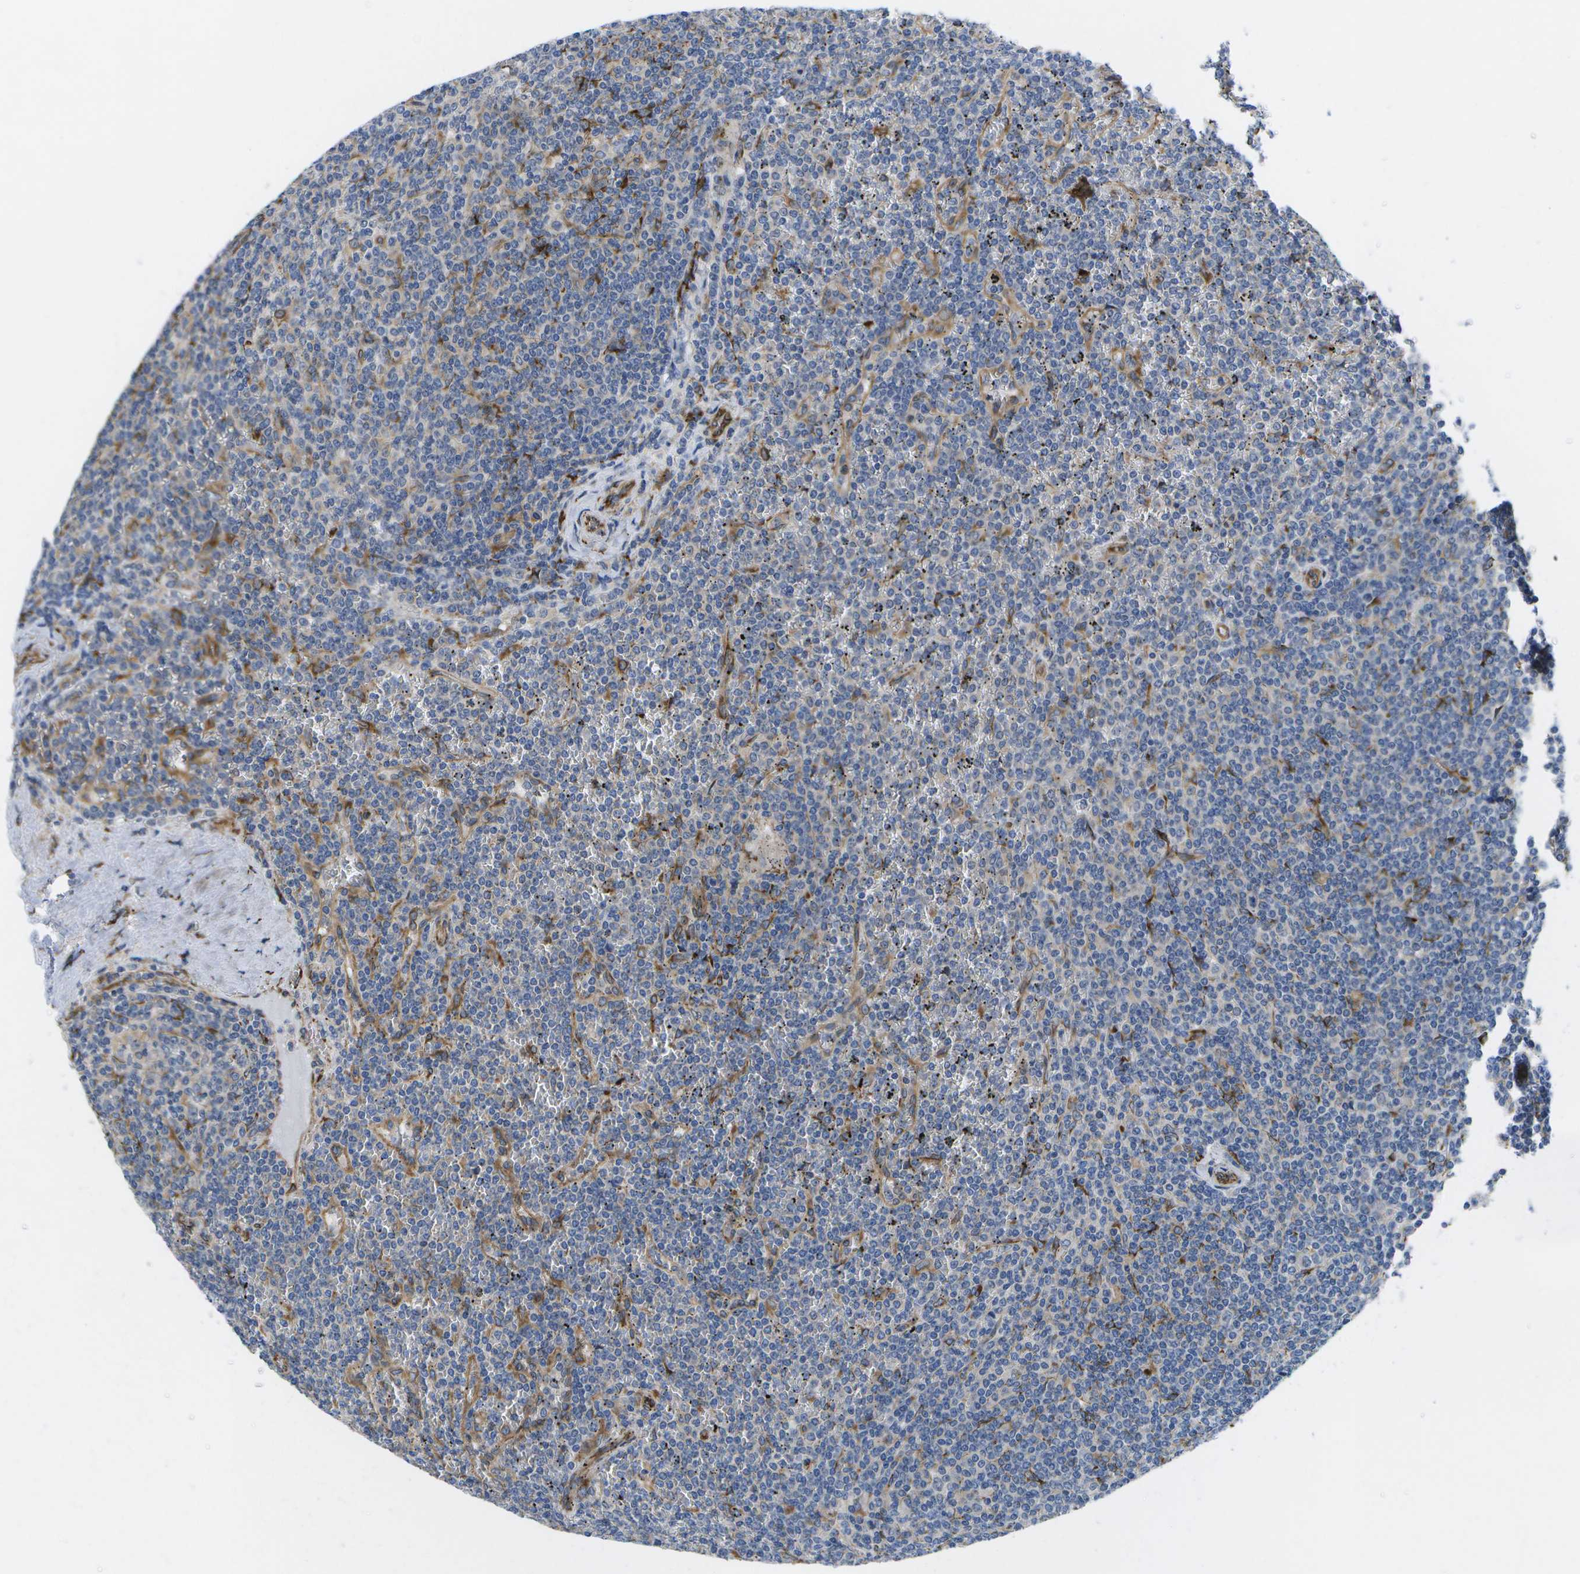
{"staining": {"intensity": "negative", "quantity": "none", "location": "none"}, "tissue": "lymphoma", "cell_type": "Tumor cells", "image_type": "cancer", "snomed": [{"axis": "morphology", "description": "Malignant lymphoma, non-Hodgkin's type, Low grade"}, {"axis": "topography", "description": "Spleen"}], "caption": "This is an immunohistochemistry image of lymphoma. There is no positivity in tumor cells.", "gene": "ZDHHC17", "patient": {"sex": "female", "age": 19}}